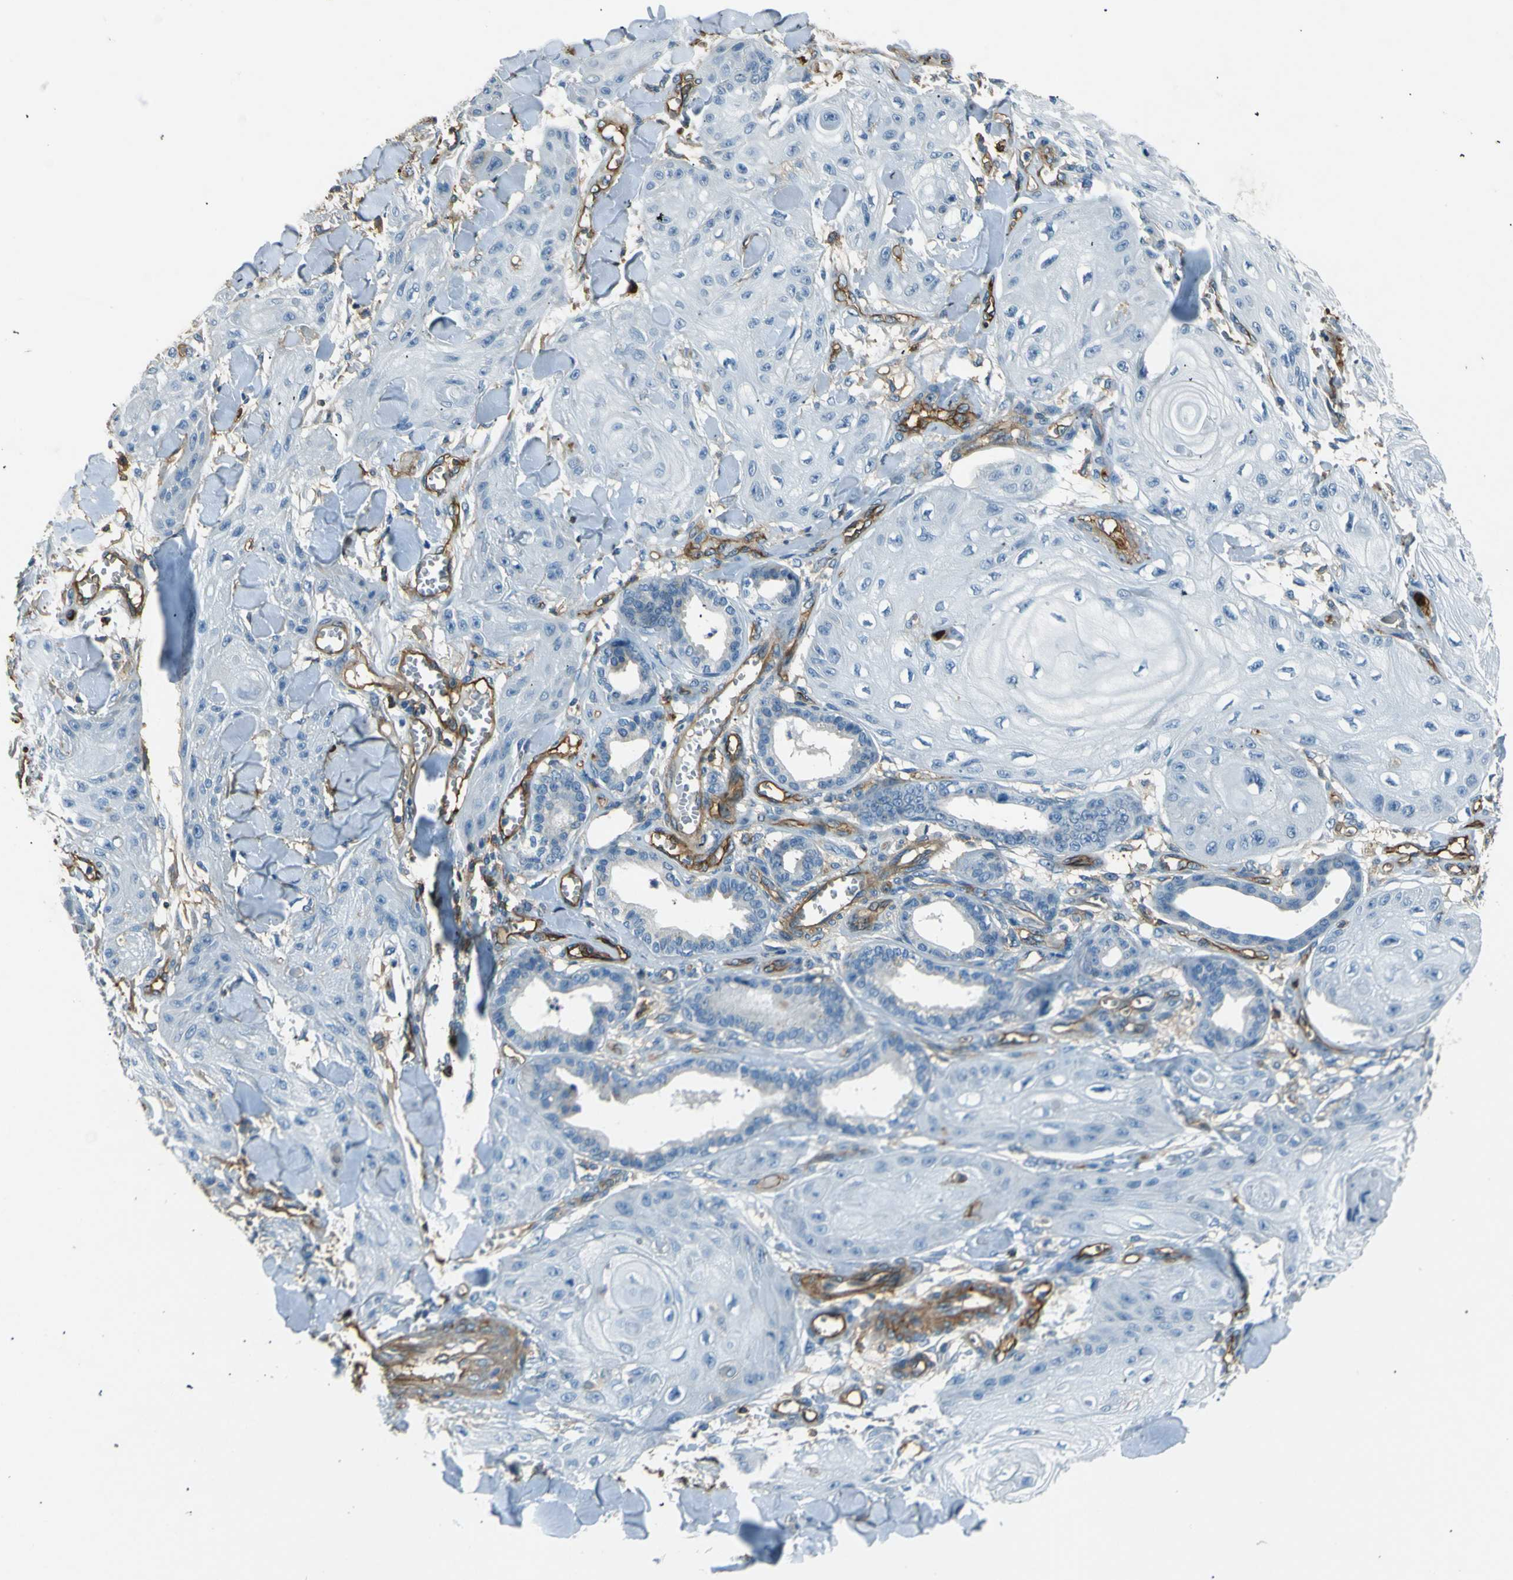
{"staining": {"intensity": "negative", "quantity": "none", "location": "none"}, "tissue": "skin cancer", "cell_type": "Tumor cells", "image_type": "cancer", "snomed": [{"axis": "morphology", "description": "Squamous cell carcinoma, NOS"}, {"axis": "topography", "description": "Skin"}], "caption": "Histopathology image shows no significant protein positivity in tumor cells of squamous cell carcinoma (skin).", "gene": "ENTPD1", "patient": {"sex": "male", "age": 74}}